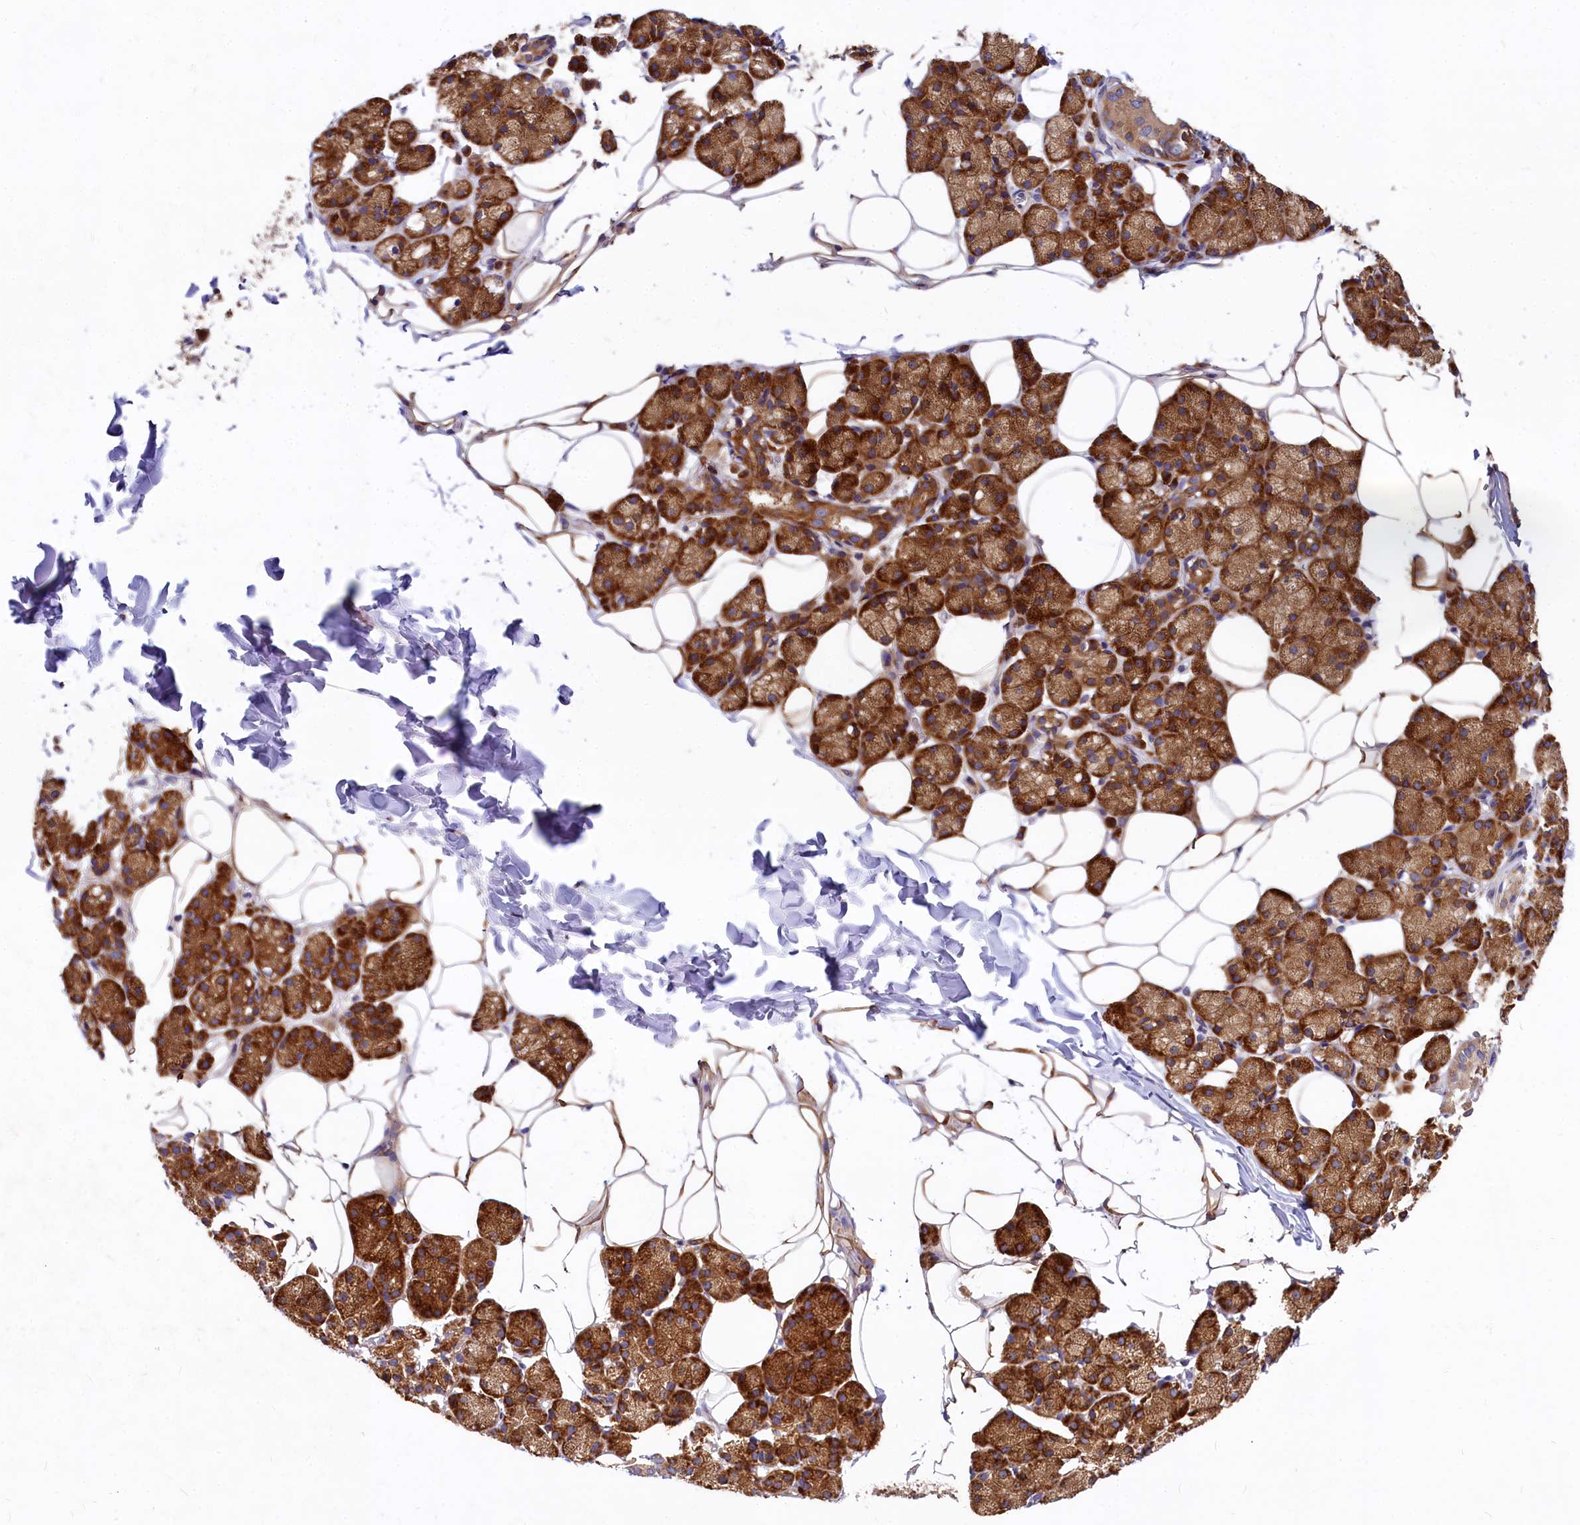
{"staining": {"intensity": "strong", "quantity": "25%-75%", "location": "cytoplasmic/membranous"}, "tissue": "salivary gland", "cell_type": "Glandular cells", "image_type": "normal", "snomed": [{"axis": "morphology", "description": "Normal tissue, NOS"}, {"axis": "topography", "description": "Salivary gland"}], "caption": "Benign salivary gland displays strong cytoplasmic/membranous positivity in about 25%-75% of glandular cells.", "gene": "EIF2B2", "patient": {"sex": "female", "age": 33}}